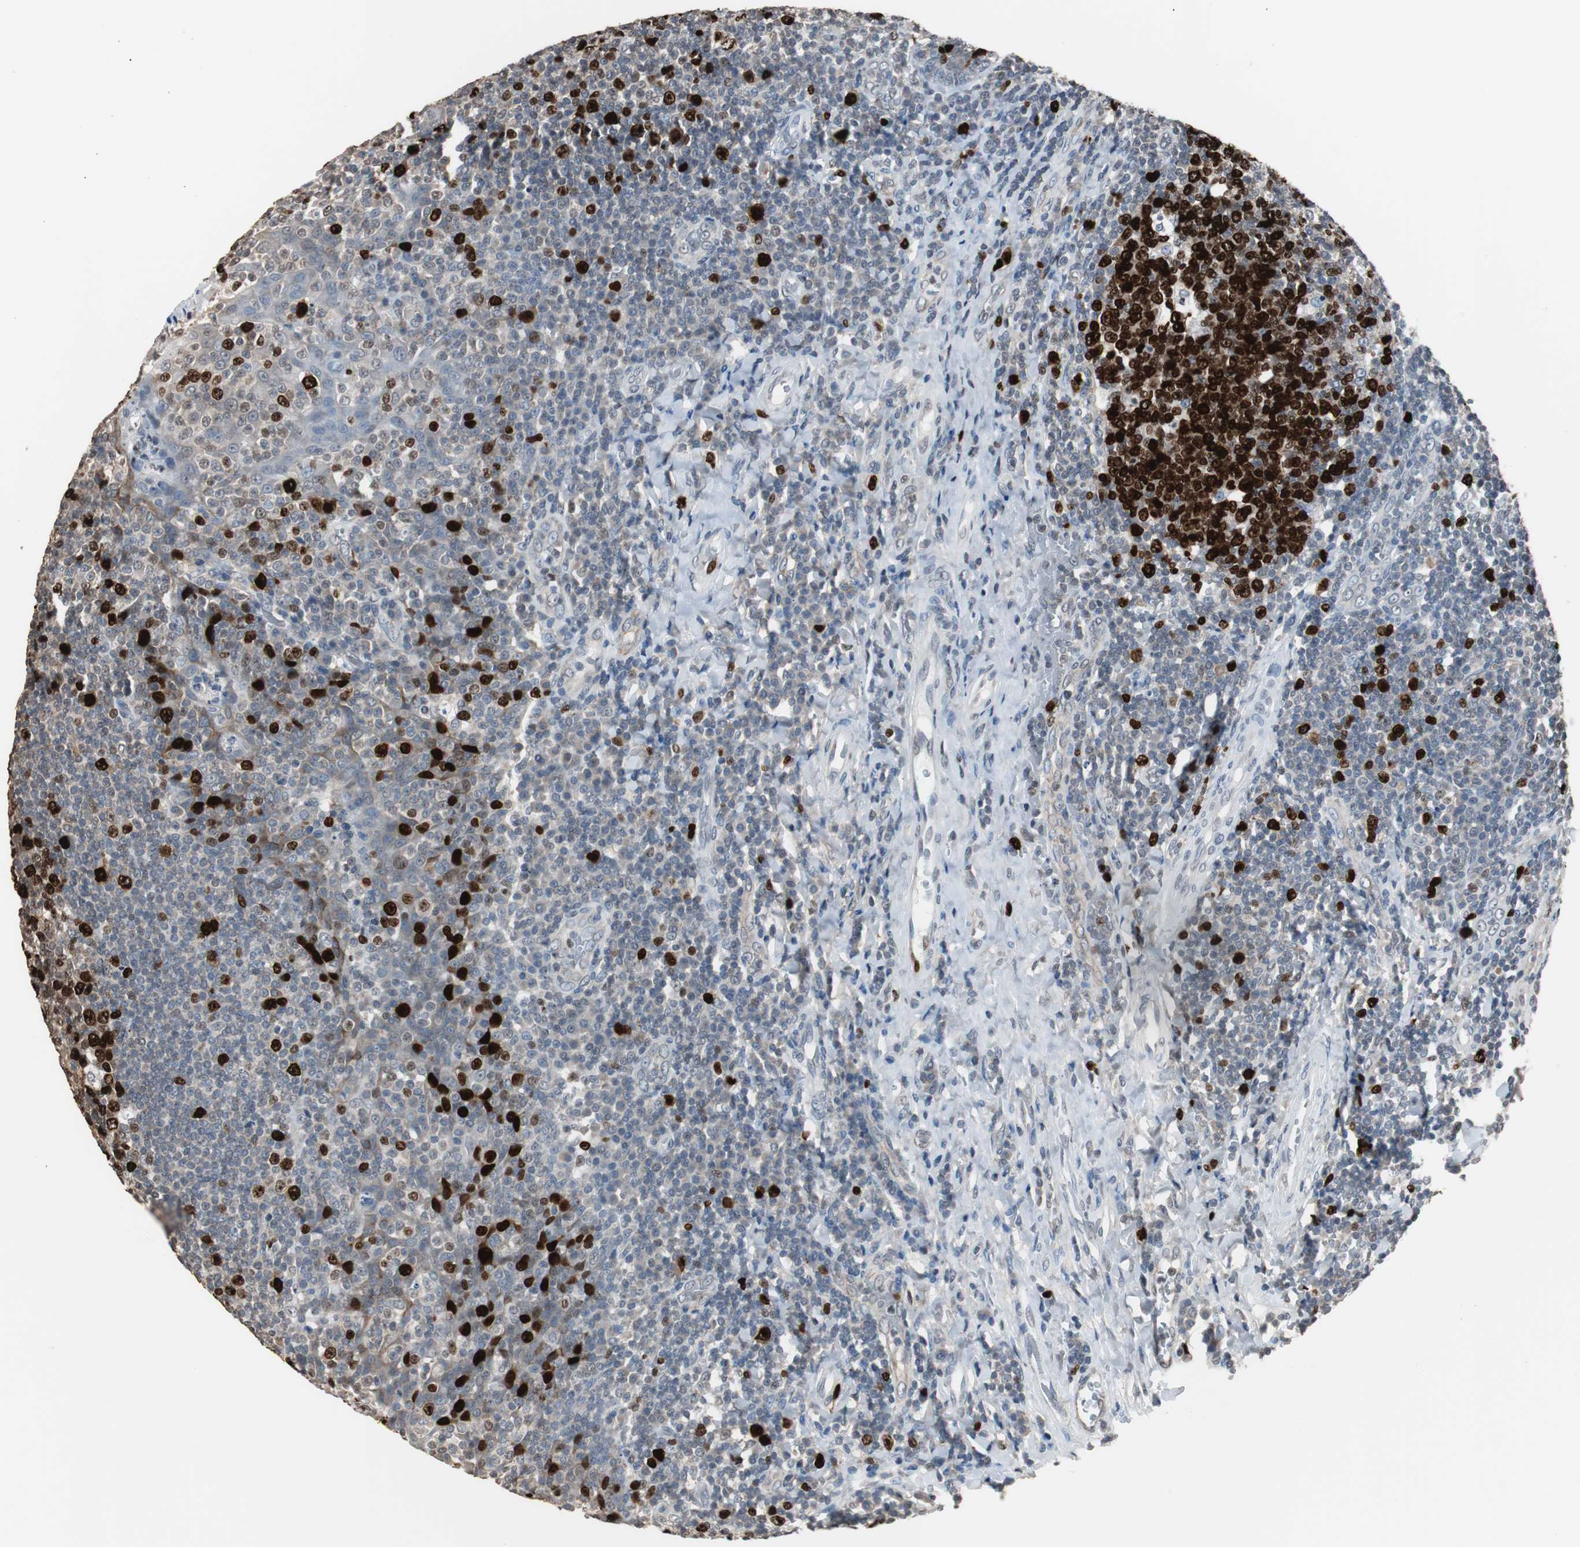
{"staining": {"intensity": "strong", "quantity": ">75%", "location": "nuclear"}, "tissue": "tonsil", "cell_type": "Germinal center cells", "image_type": "normal", "snomed": [{"axis": "morphology", "description": "Normal tissue, NOS"}, {"axis": "topography", "description": "Tonsil"}], "caption": "The photomicrograph exhibits staining of benign tonsil, revealing strong nuclear protein expression (brown color) within germinal center cells. Immunohistochemistry stains the protein of interest in brown and the nuclei are stained blue.", "gene": "TOP2A", "patient": {"sex": "male", "age": 17}}